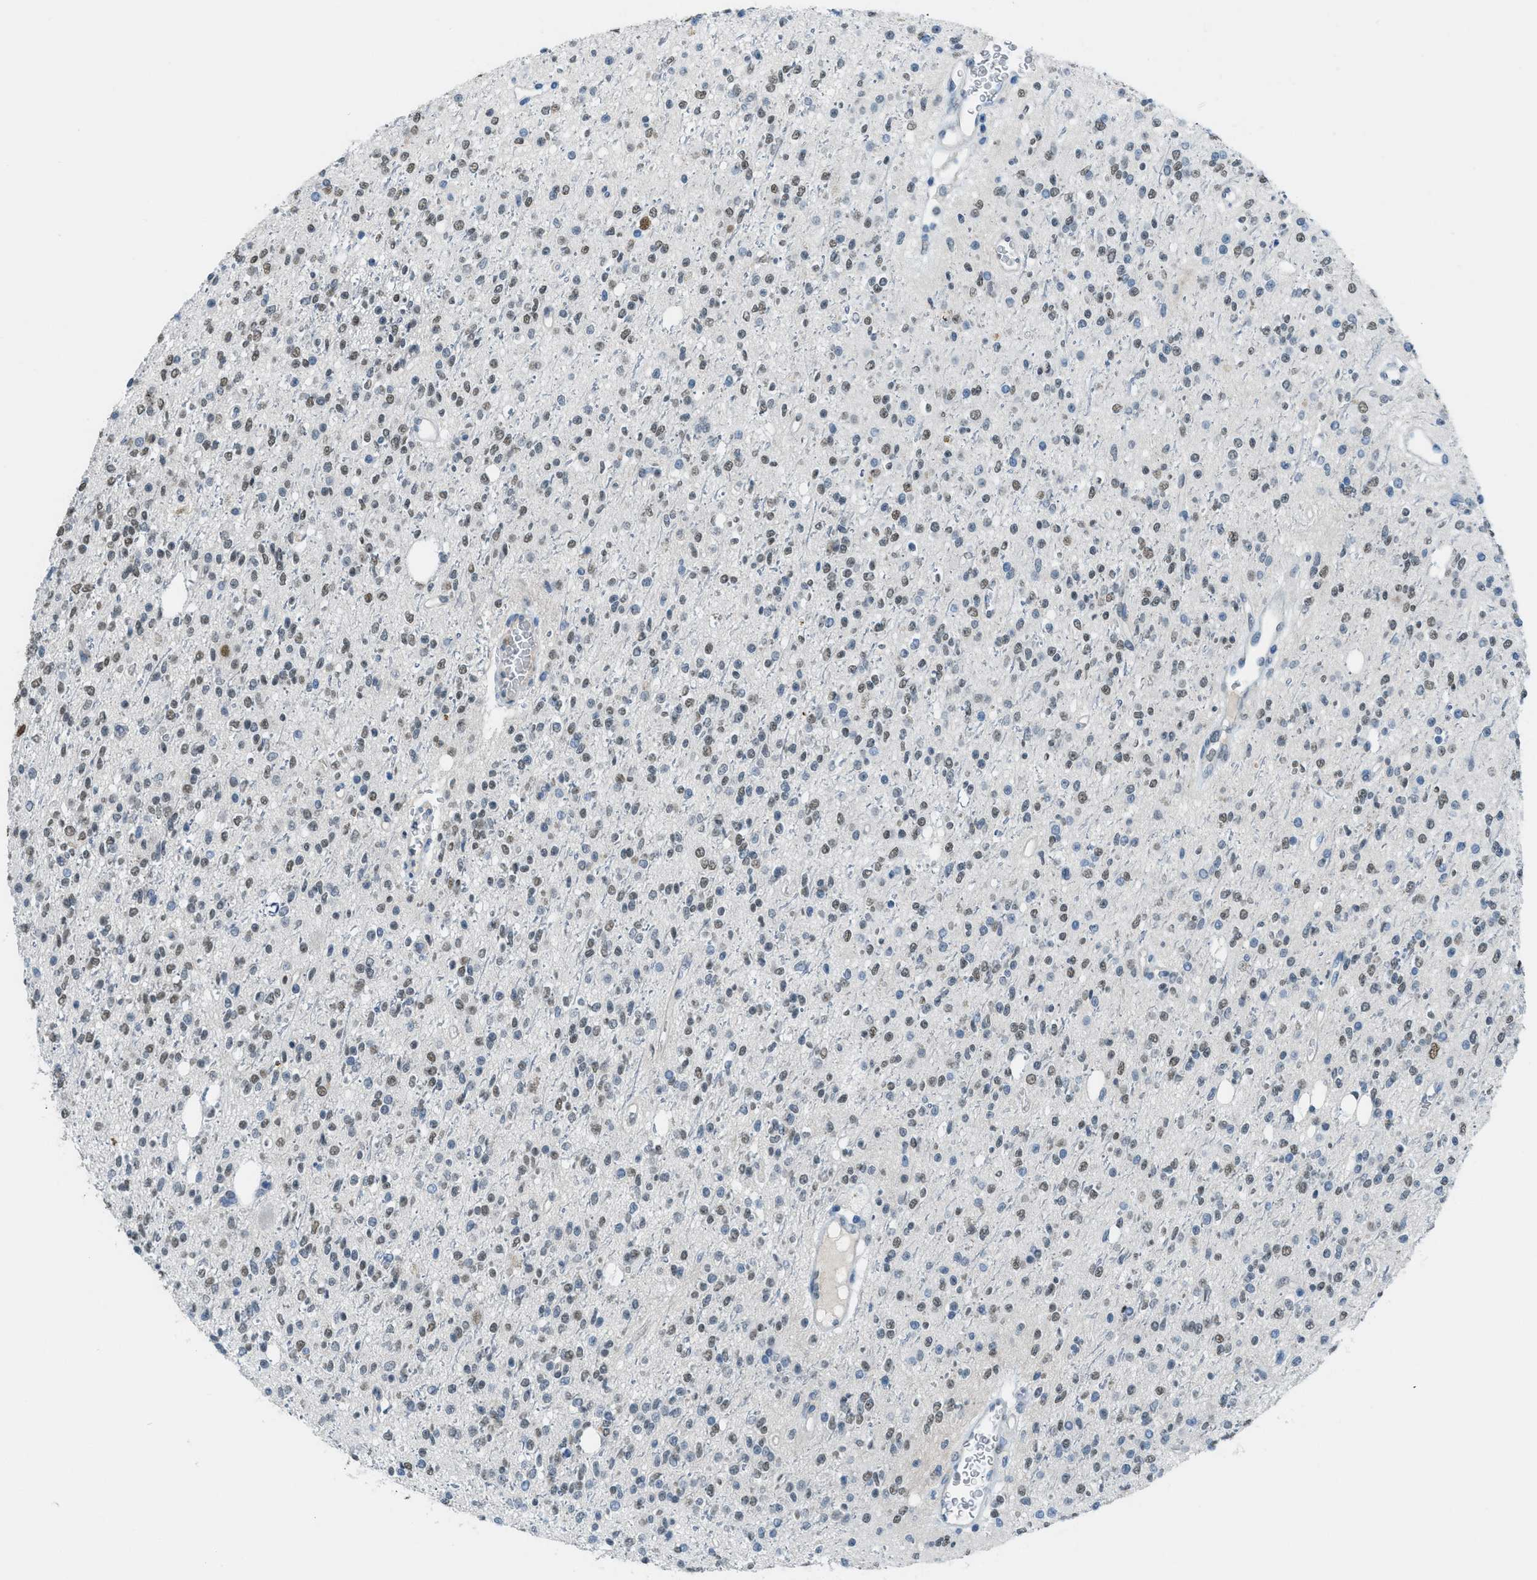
{"staining": {"intensity": "weak", "quantity": ">75%", "location": "nuclear"}, "tissue": "glioma", "cell_type": "Tumor cells", "image_type": "cancer", "snomed": [{"axis": "morphology", "description": "Glioma, malignant, High grade"}, {"axis": "topography", "description": "Brain"}], "caption": "Protein staining demonstrates weak nuclear positivity in approximately >75% of tumor cells in glioma.", "gene": "TTC13", "patient": {"sex": "male", "age": 34}}